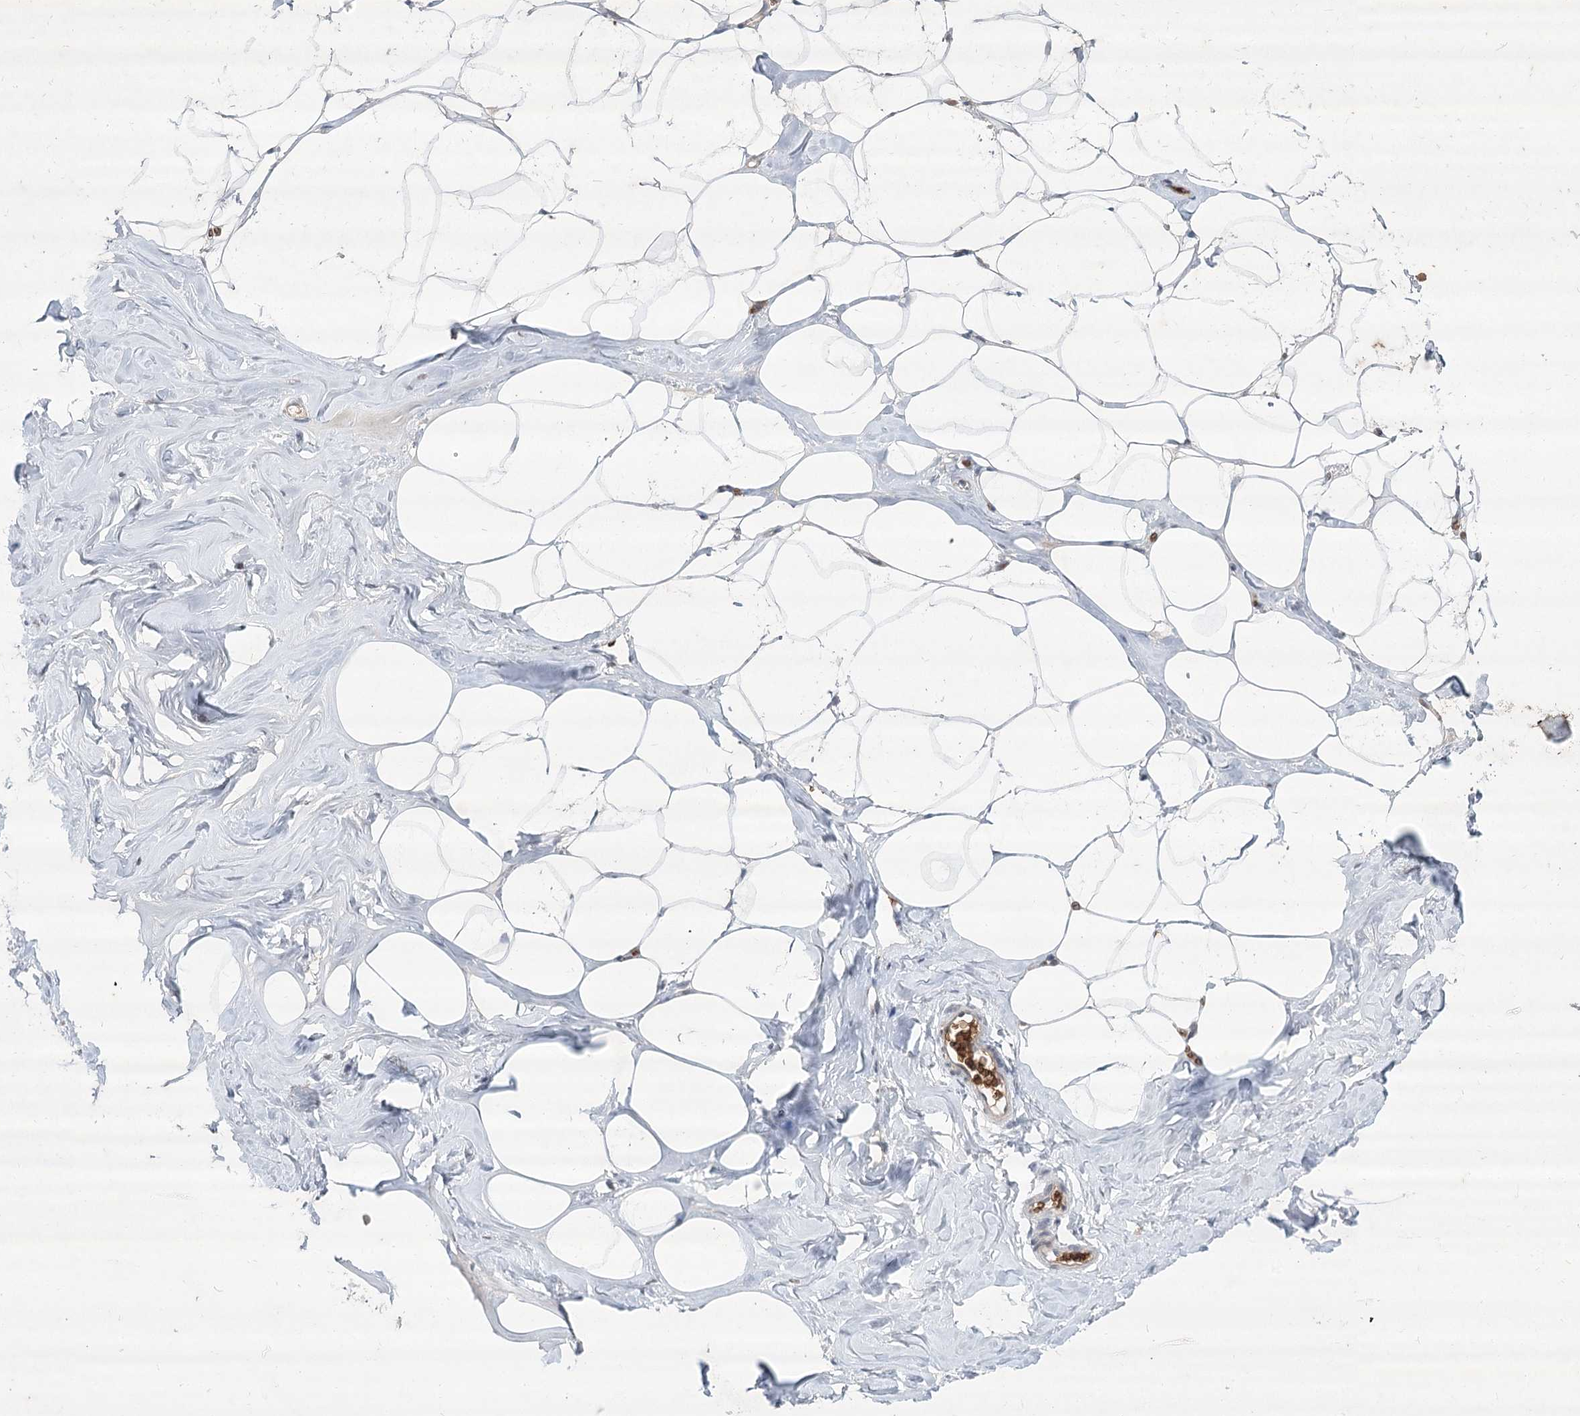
{"staining": {"intensity": "negative", "quantity": "none", "location": "none"}, "tissue": "adipose tissue", "cell_type": "Adipocytes", "image_type": "normal", "snomed": [{"axis": "morphology", "description": "Normal tissue, NOS"}, {"axis": "morphology", "description": "Fibrosis, NOS"}, {"axis": "topography", "description": "Breast"}, {"axis": "topography", "description": "Adipose tissue"}], "caption": "IHC of benign adipose tissue reveals no expression in adipocytes. The staining is performed using DAB (3,3'-diaminobenzidine) brown chromogen with nuclei counter-stained in using hematoxylin.", "gene": "NSMCE4A", "patient": {"sex": "female", "age": 39}}